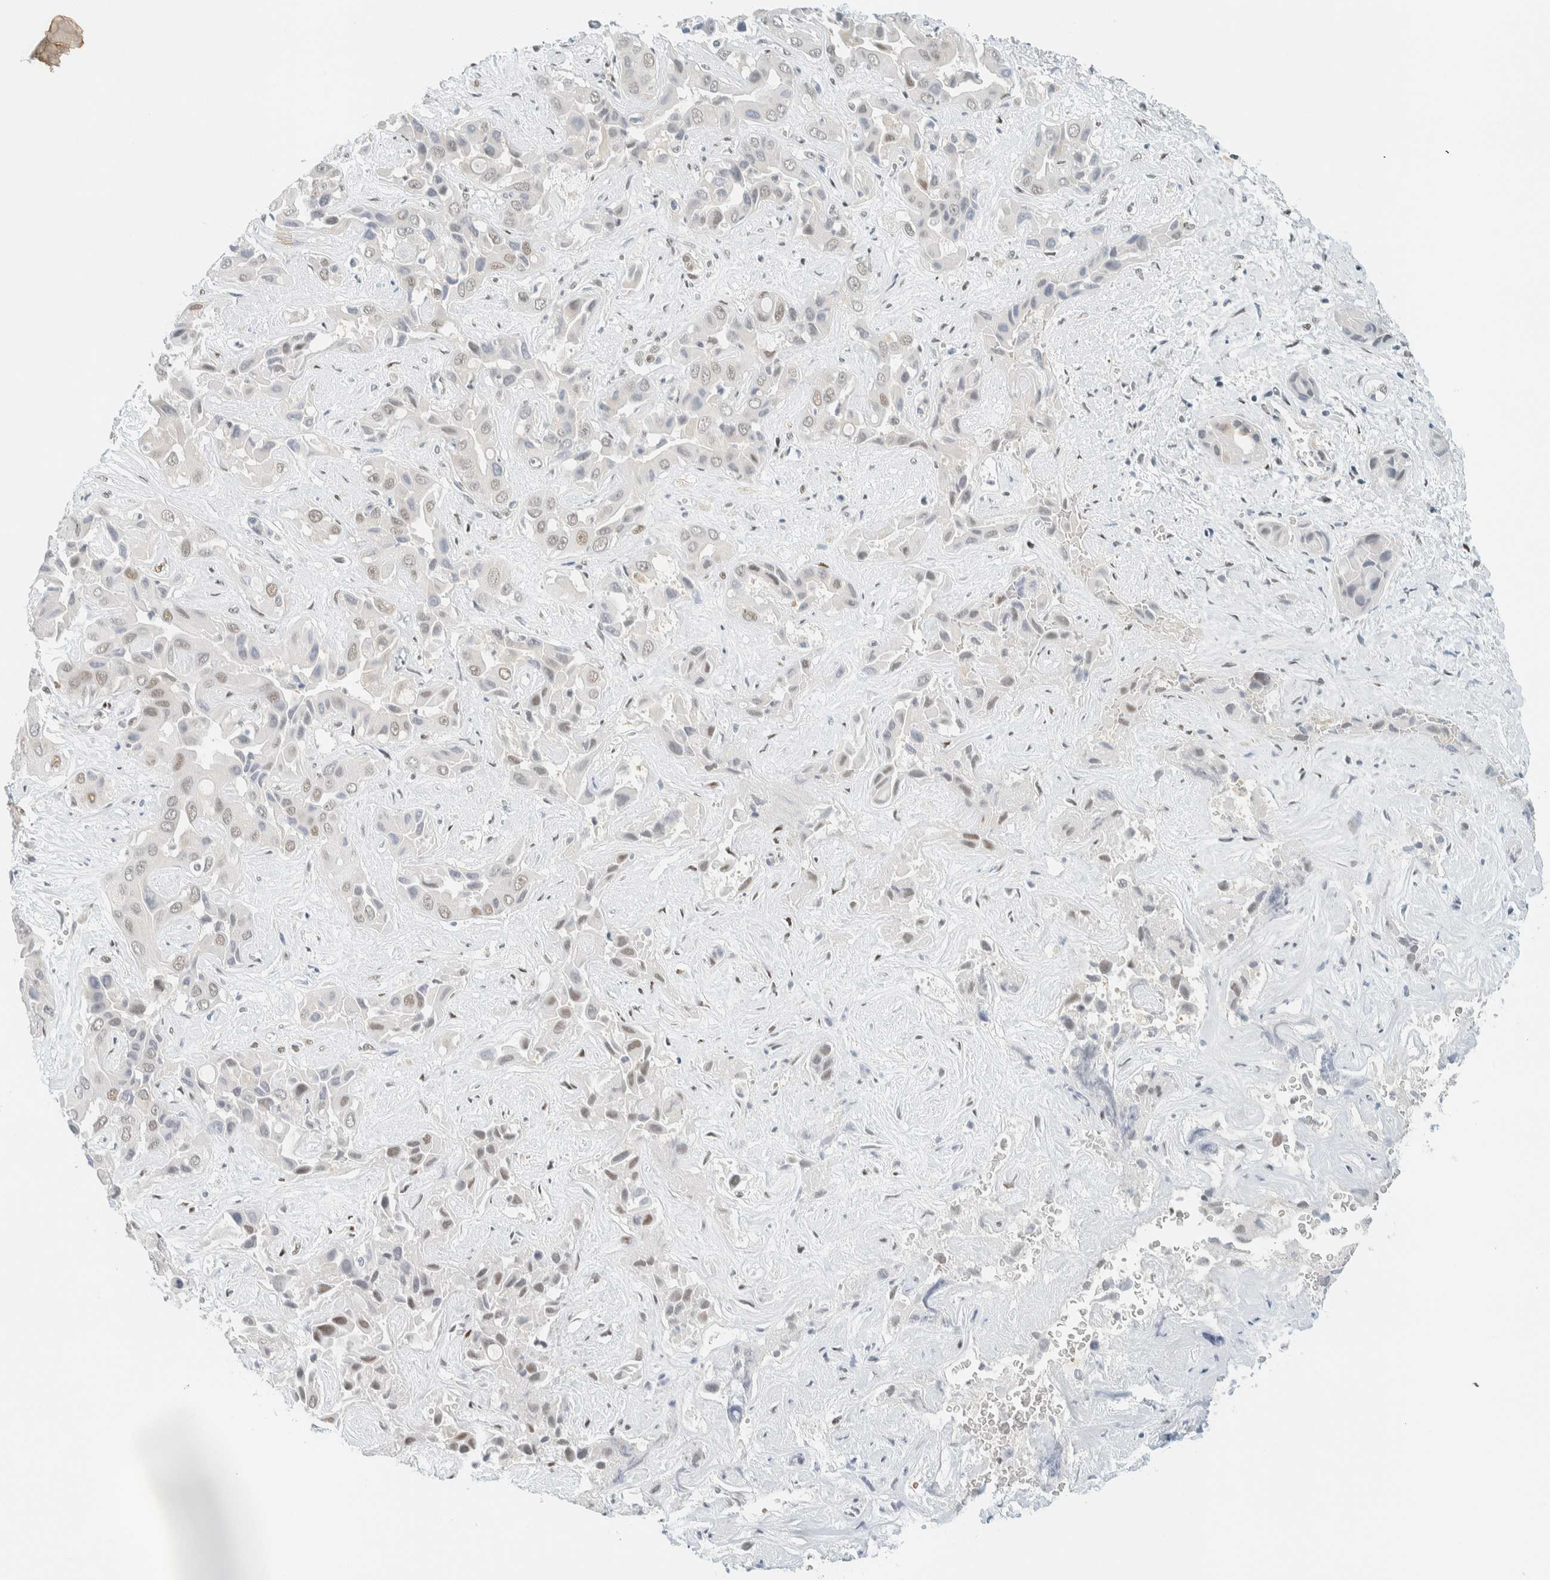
{"staining": {"intensity": "weak", "quantity": "<25%", "location": "nuclear"}, "tissue": "liver cancer", "cell_type": "Tumor cells", "image_type": "cancer", "snomed": [{"axis": "morphology", "description": "Cholangiocarcinoma"}, {"axis": "topography", "description": "Liver"}], "caption": "DAB immunohistochemical staining of human liver cholangiocarcinoma reveals no significant positivity in tumor cells.", "gene": "ZNF683", "patient": {"sex": "female", "age": 52}}